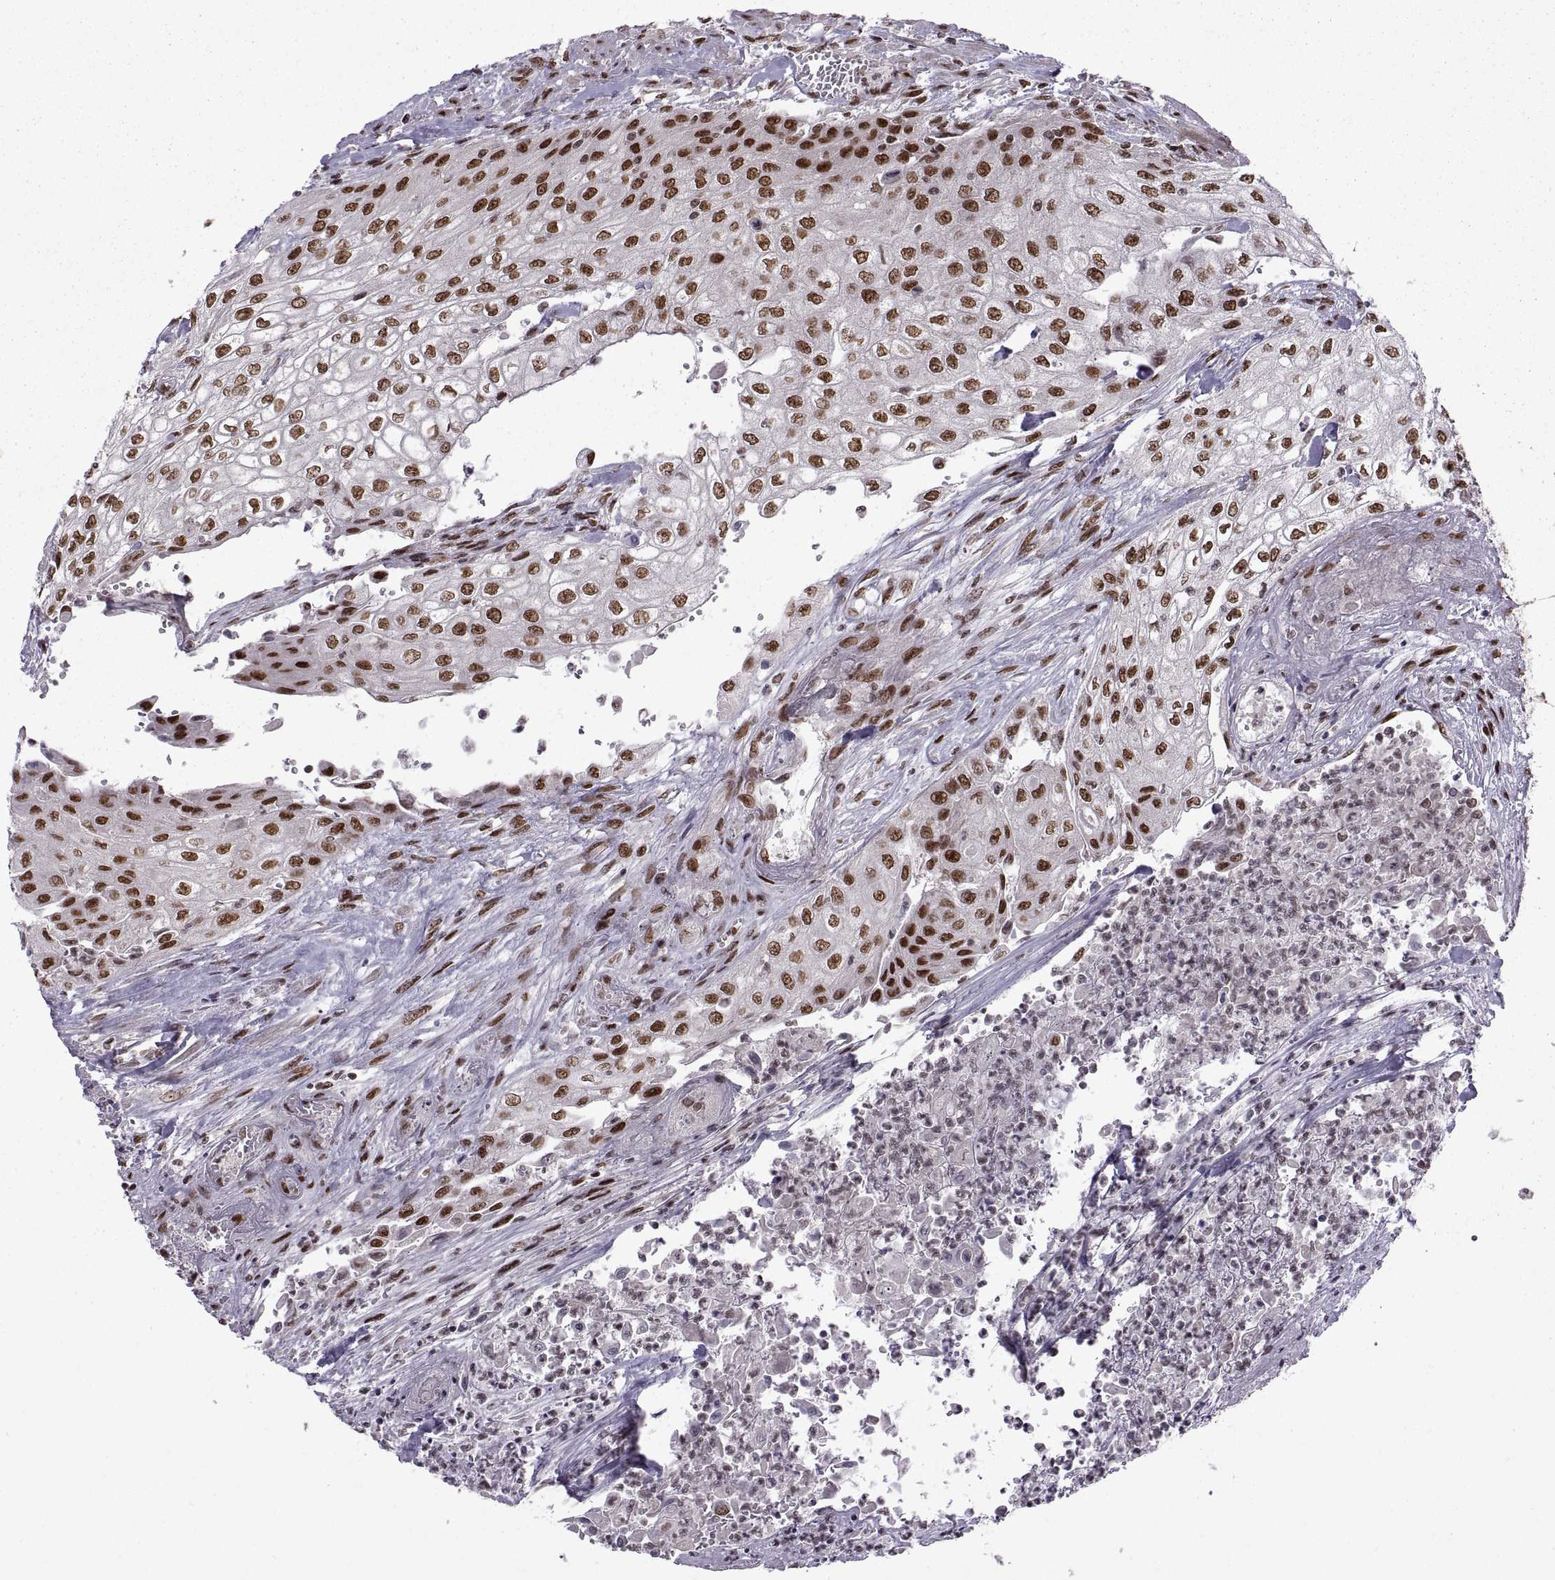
{"staining": {"intensity": "strong", "quantity": ">75%", "location": "nuclear"}, "tissue": "urothelial cancer", "cell_type": "Tumor cells", "image_type": "cancer", "snomed": [{"axis": "morphology", "description": "Urothelial carcinoma, High grade"}, {"axis": "topography", "description": "Urinary bladder"}], "caption": "Immunohistochemistry (DAB (3,3'-diaminobenzidine)) staining of urothelial cancer exhibits strong nuclear protein staining in about >75% of tumor cells. Ihc stains the protein of interest in brown and the nuclei are stained blue.", "gene": "MT1E", "patient": {"sex": "male", "age": 62}}